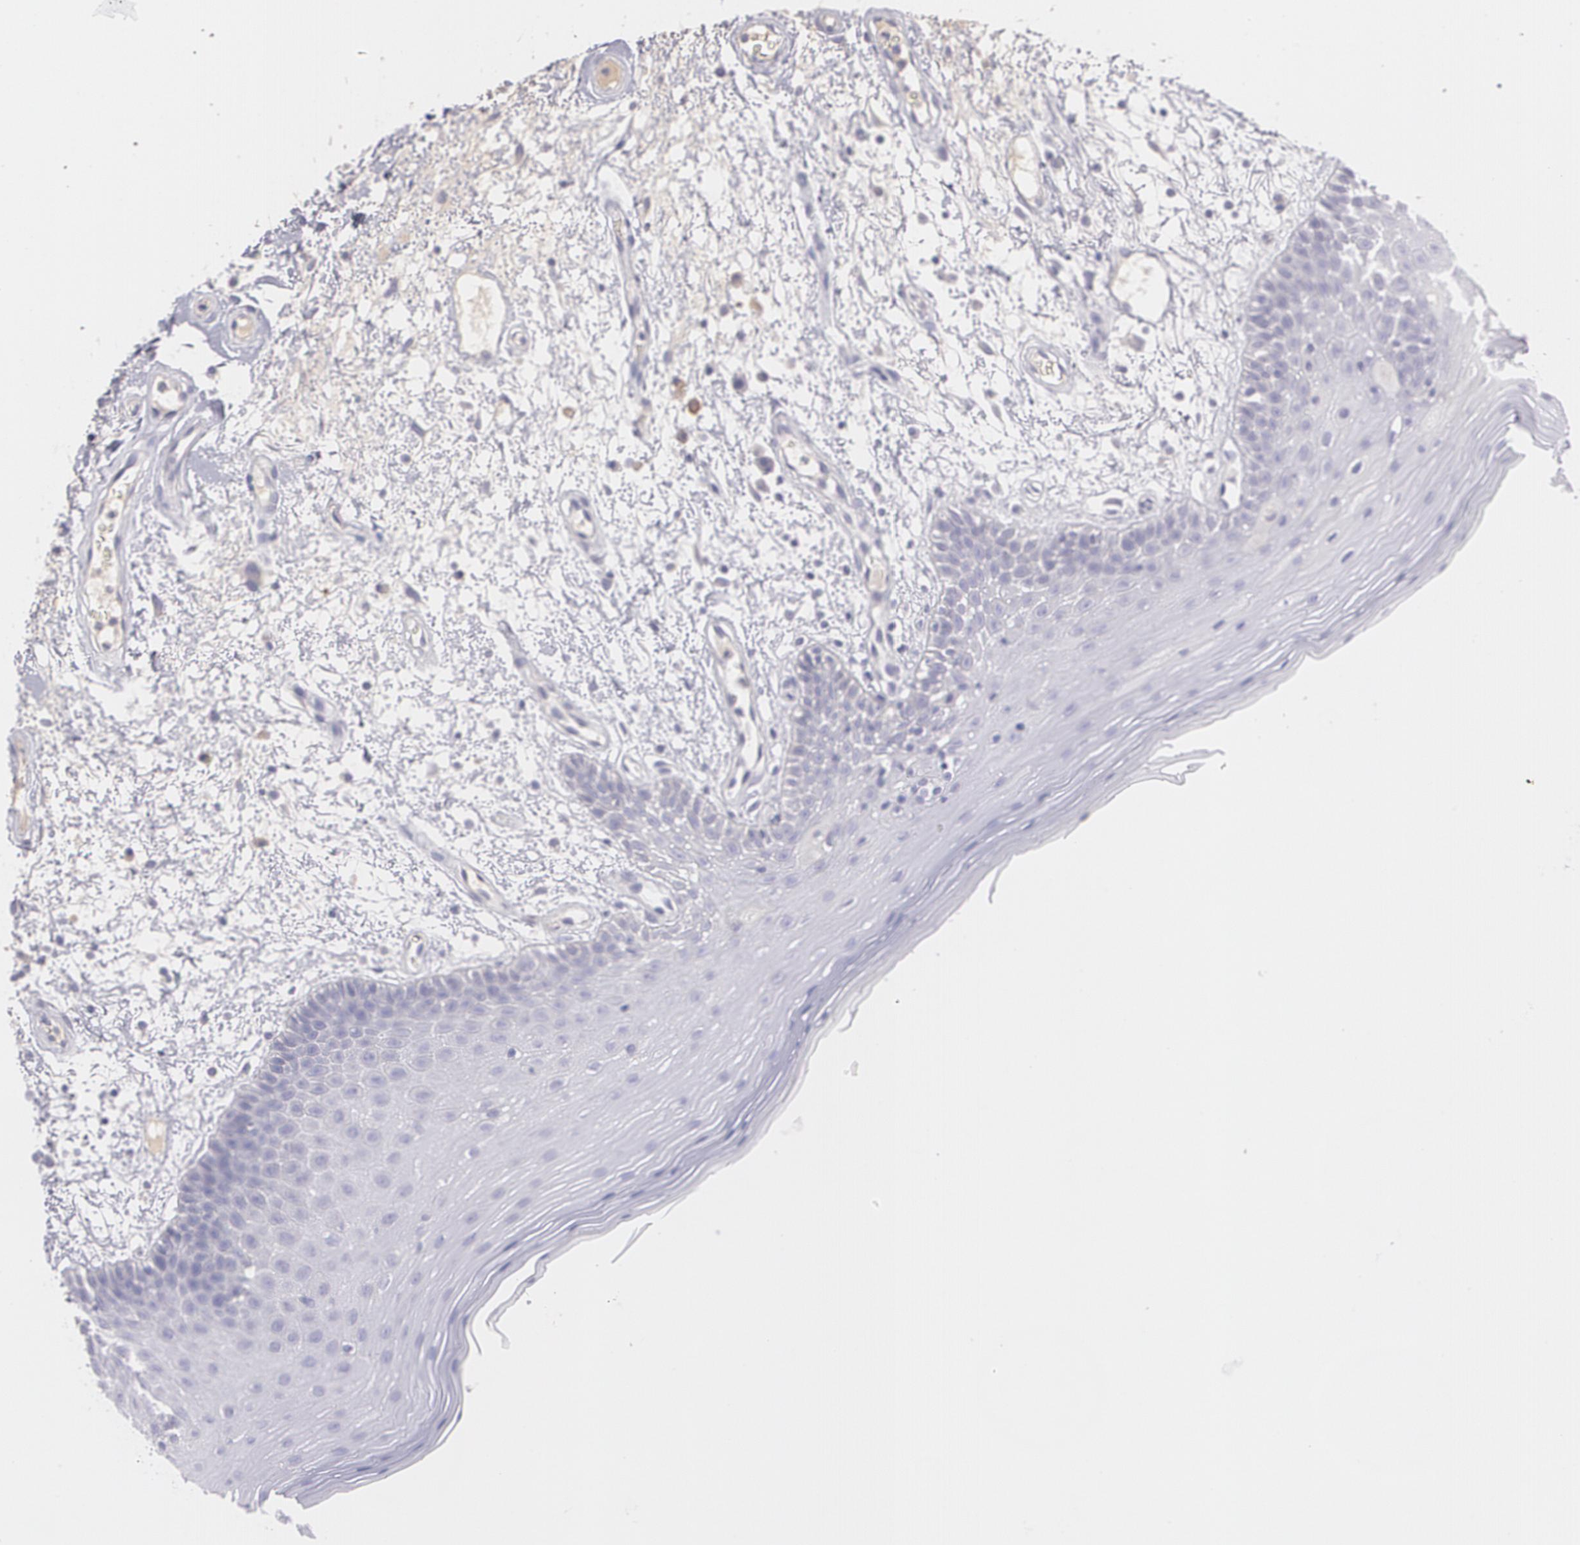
{"staining": {"intensity": "weak", "quantity": "<25%", "location": "cytoplasmic/membranous"}, "tissue": "oral mucosa", "cell_type": "Squamous epithelial cells", "image_type": "normal", "snomed": [{"axis": "morphology", "description": "Normal tissue, NOS"}, {"axis": "morphology", "description": "Squamous cell carcinoma, NOS"}, {"axis": "topography", "description": "Skeletal muscle"}, {"axis": "topography", "description": "Oral tissue"}, {"axis": "topography", "description": "Head-Neck"}], "caption": "The micrograph demonstrates no significant expression in squamous epithelial cells of oral mucosa.", "gene": "ECE1", "patient": {"sex": "male", "age": 71}}